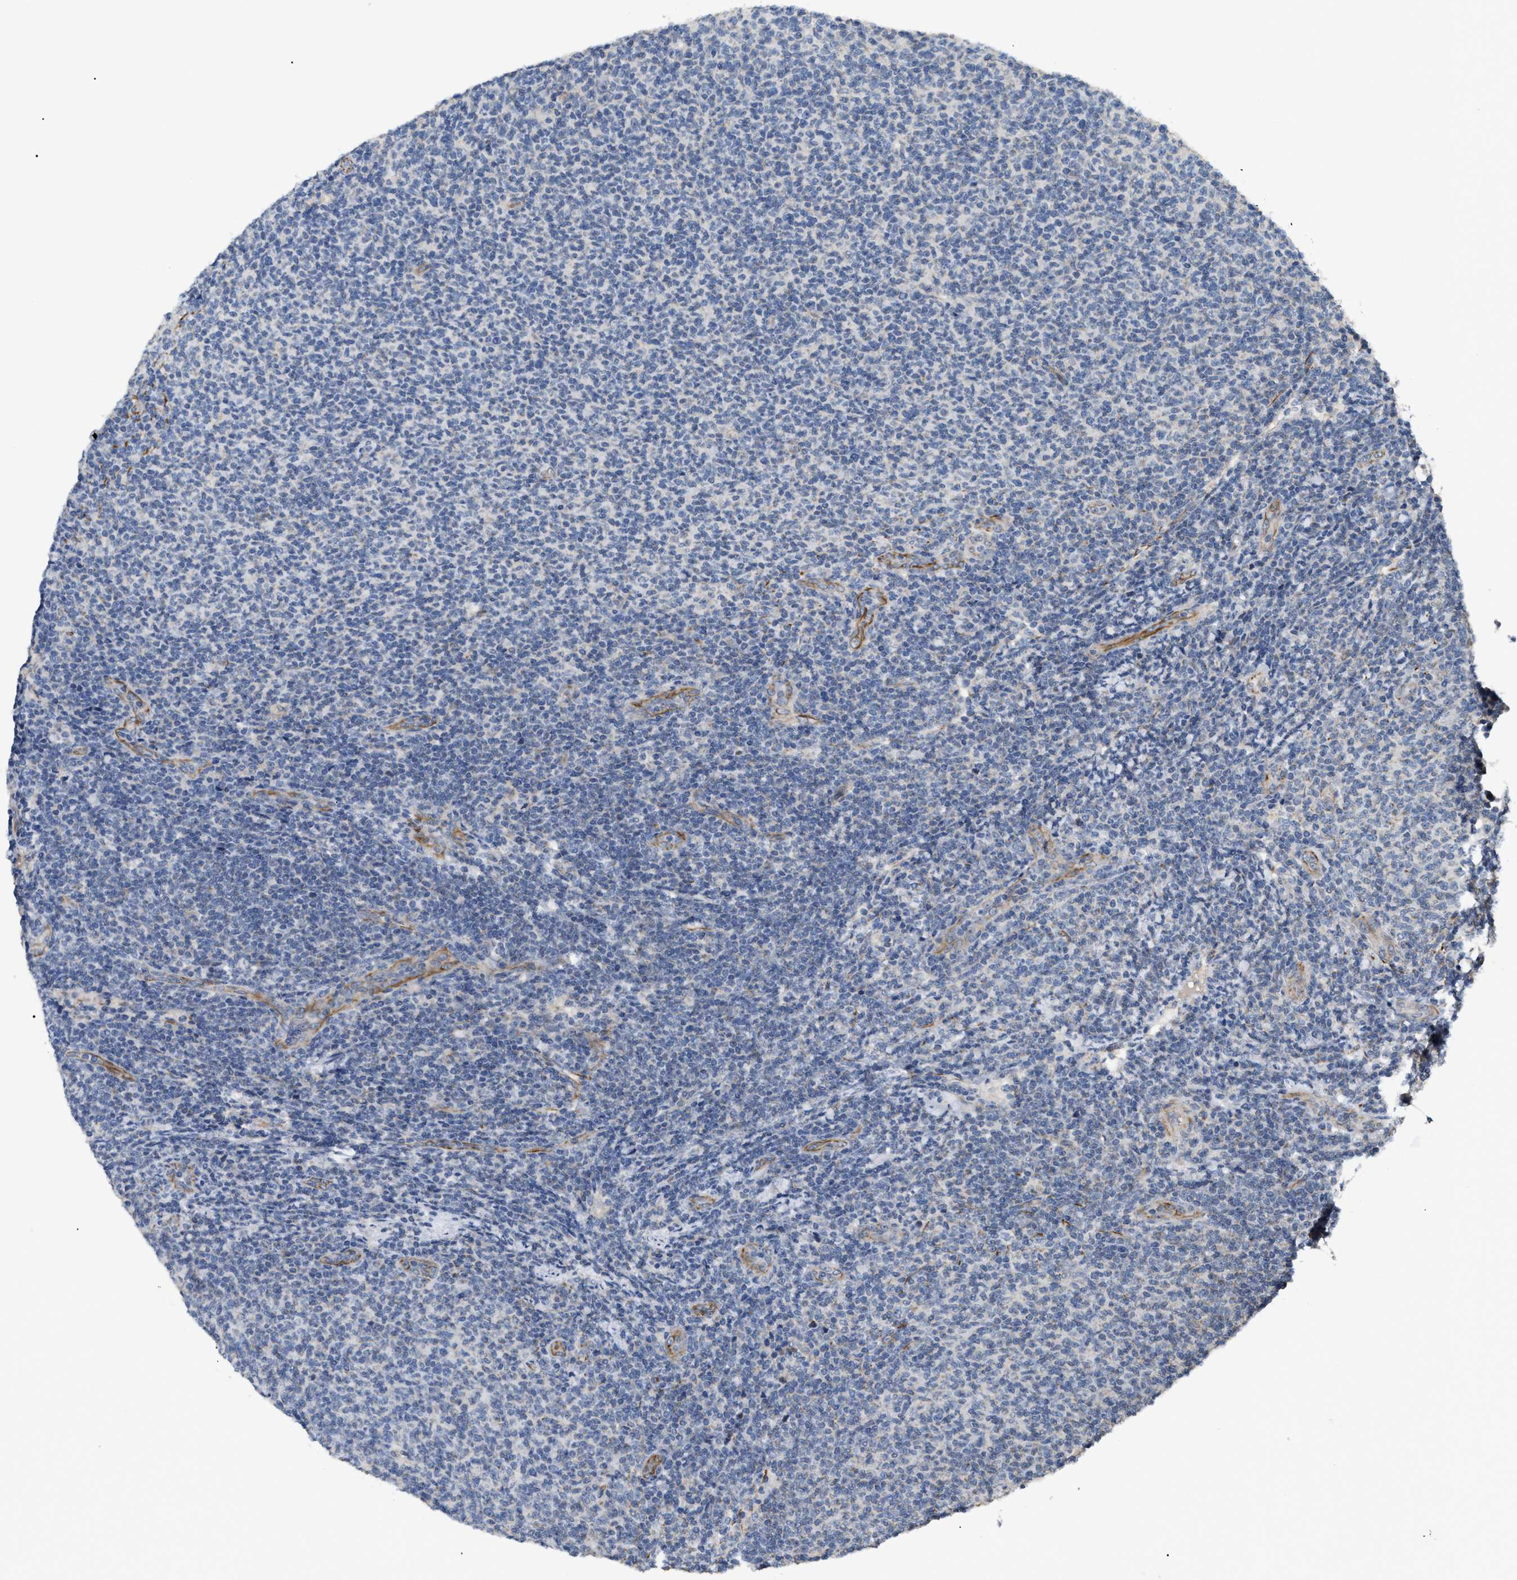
{"staining": {"intensity": "negative", "quantity": "none", "location": "none"}, "tissue": "lymphoma", "cell_type": "Tumor cells", "image_type": "cancer", "snomed": [{"axis": "morphology", "description": "Malignant lymphoma, non-Hodgkin's type, Low grade"}, {"axis": "topography", "description": "Lymph node"}], "caption": "Low-grade malignant lymphoma, non-Hodgkin's type was stained to show a protein in brown. There is no significant staining in tumor cells. (Stains: DAB immunohistochemistry (IHC) with hematoxylin counter stain, Microscopy: brightfield microscopy at high magnification).", "gene": "DHX58", "patient": {"sex": "male", "age": 66}}